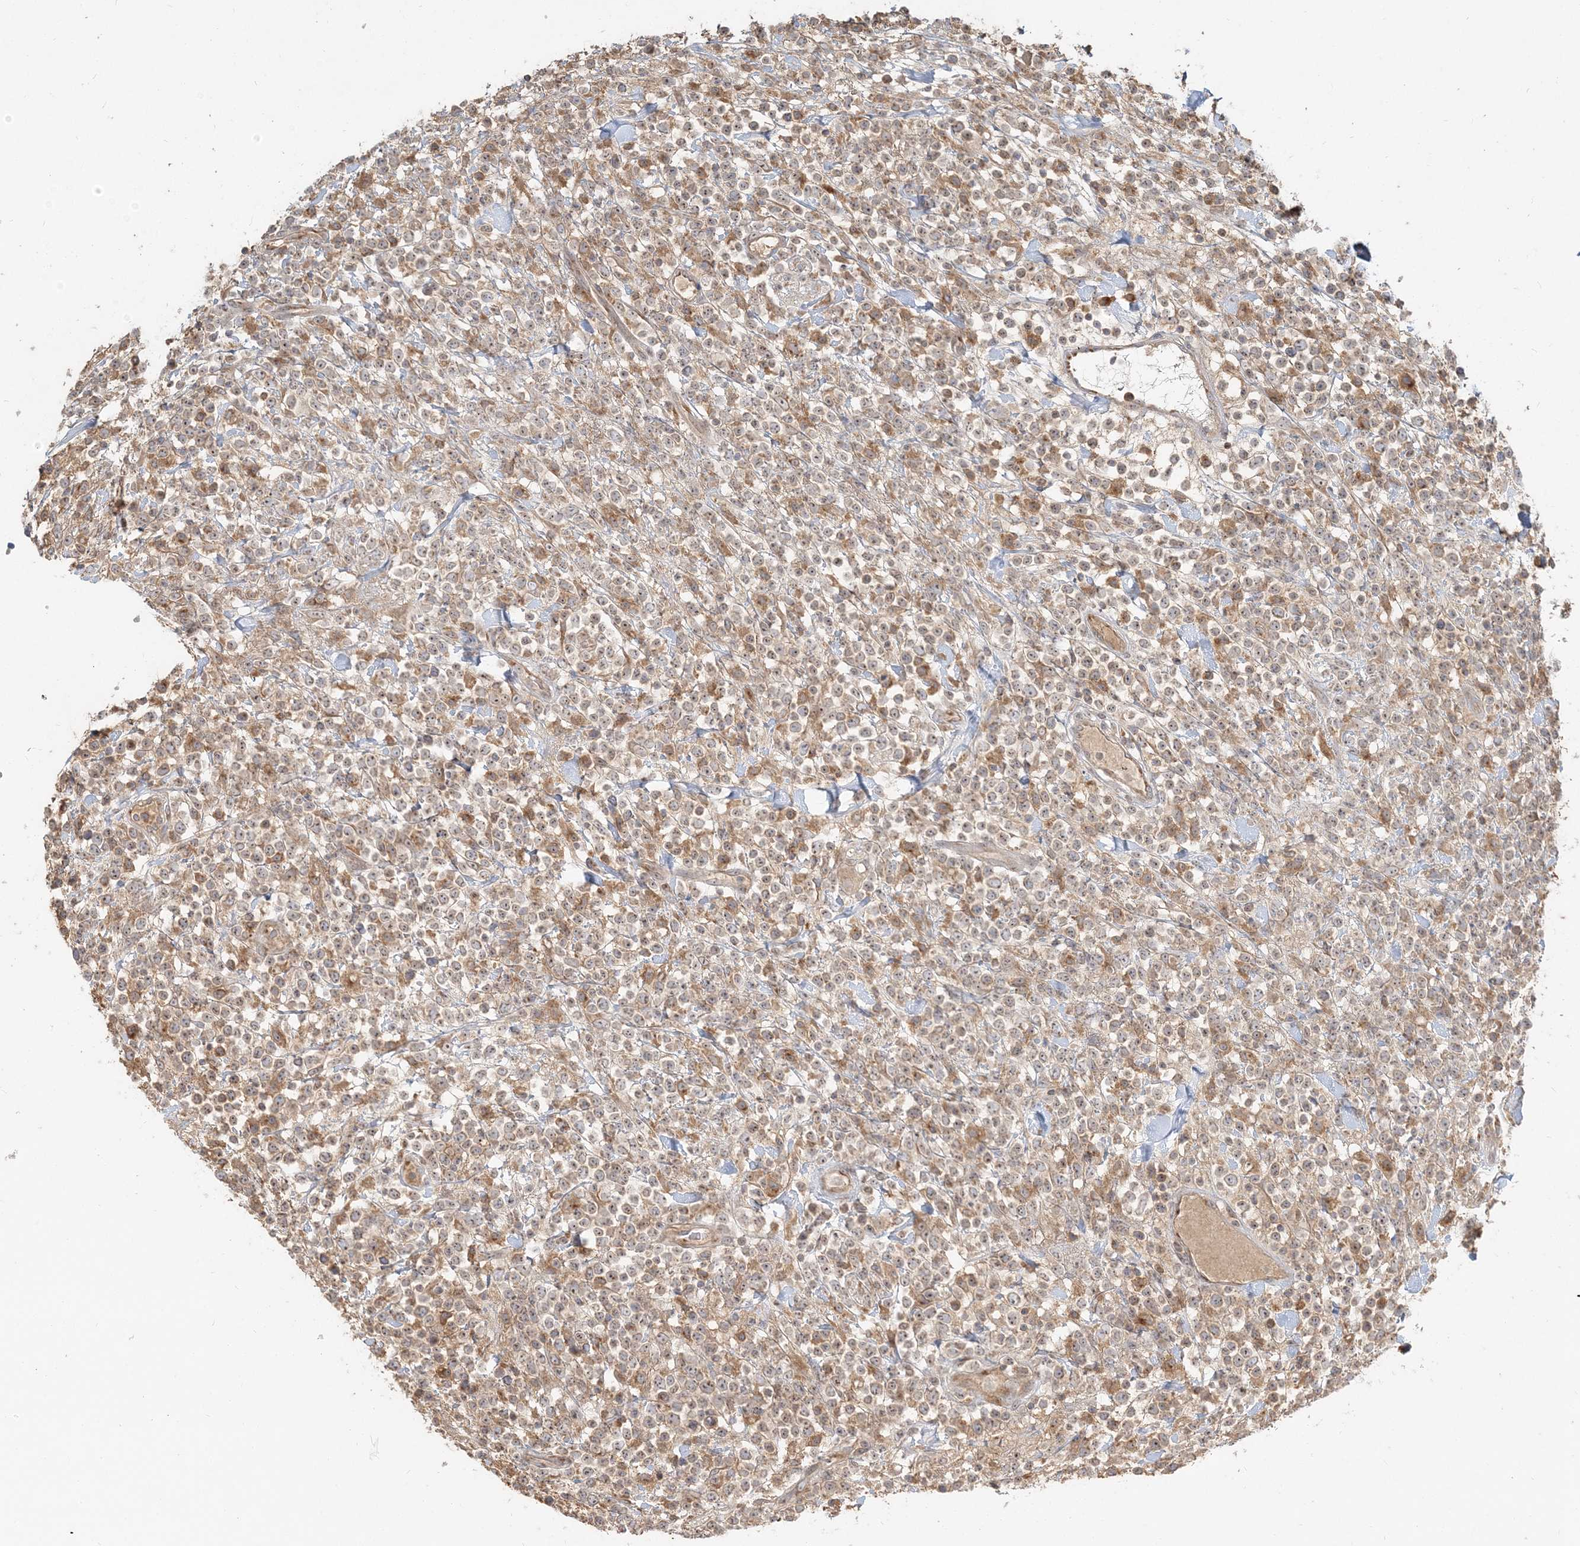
{"staining": {"intensity": "weak", "quantity": "25%-75%", "location": "cytoplasmic/membranous"}, "tissue": "lymphoma", "cell_type": "Tumor cells", "image_type": "cancer", "snomed": [{"axis": "morphology", "description": "Malignant lymphoma, non-Hodgkin's type, High grade"}, {"axis": "topography", "description": "Colon"}], "caption": "Immunohistochemistry (DAB) staining of human high-grade malignant lymphoma, non-Hodgkin's type exhibits weak cytoplasmic/membranous protein staining in approximately 25%-75% of tumor cells.", "gene": "AP1AR", "patient": {"sex": "female", "age": 53}}